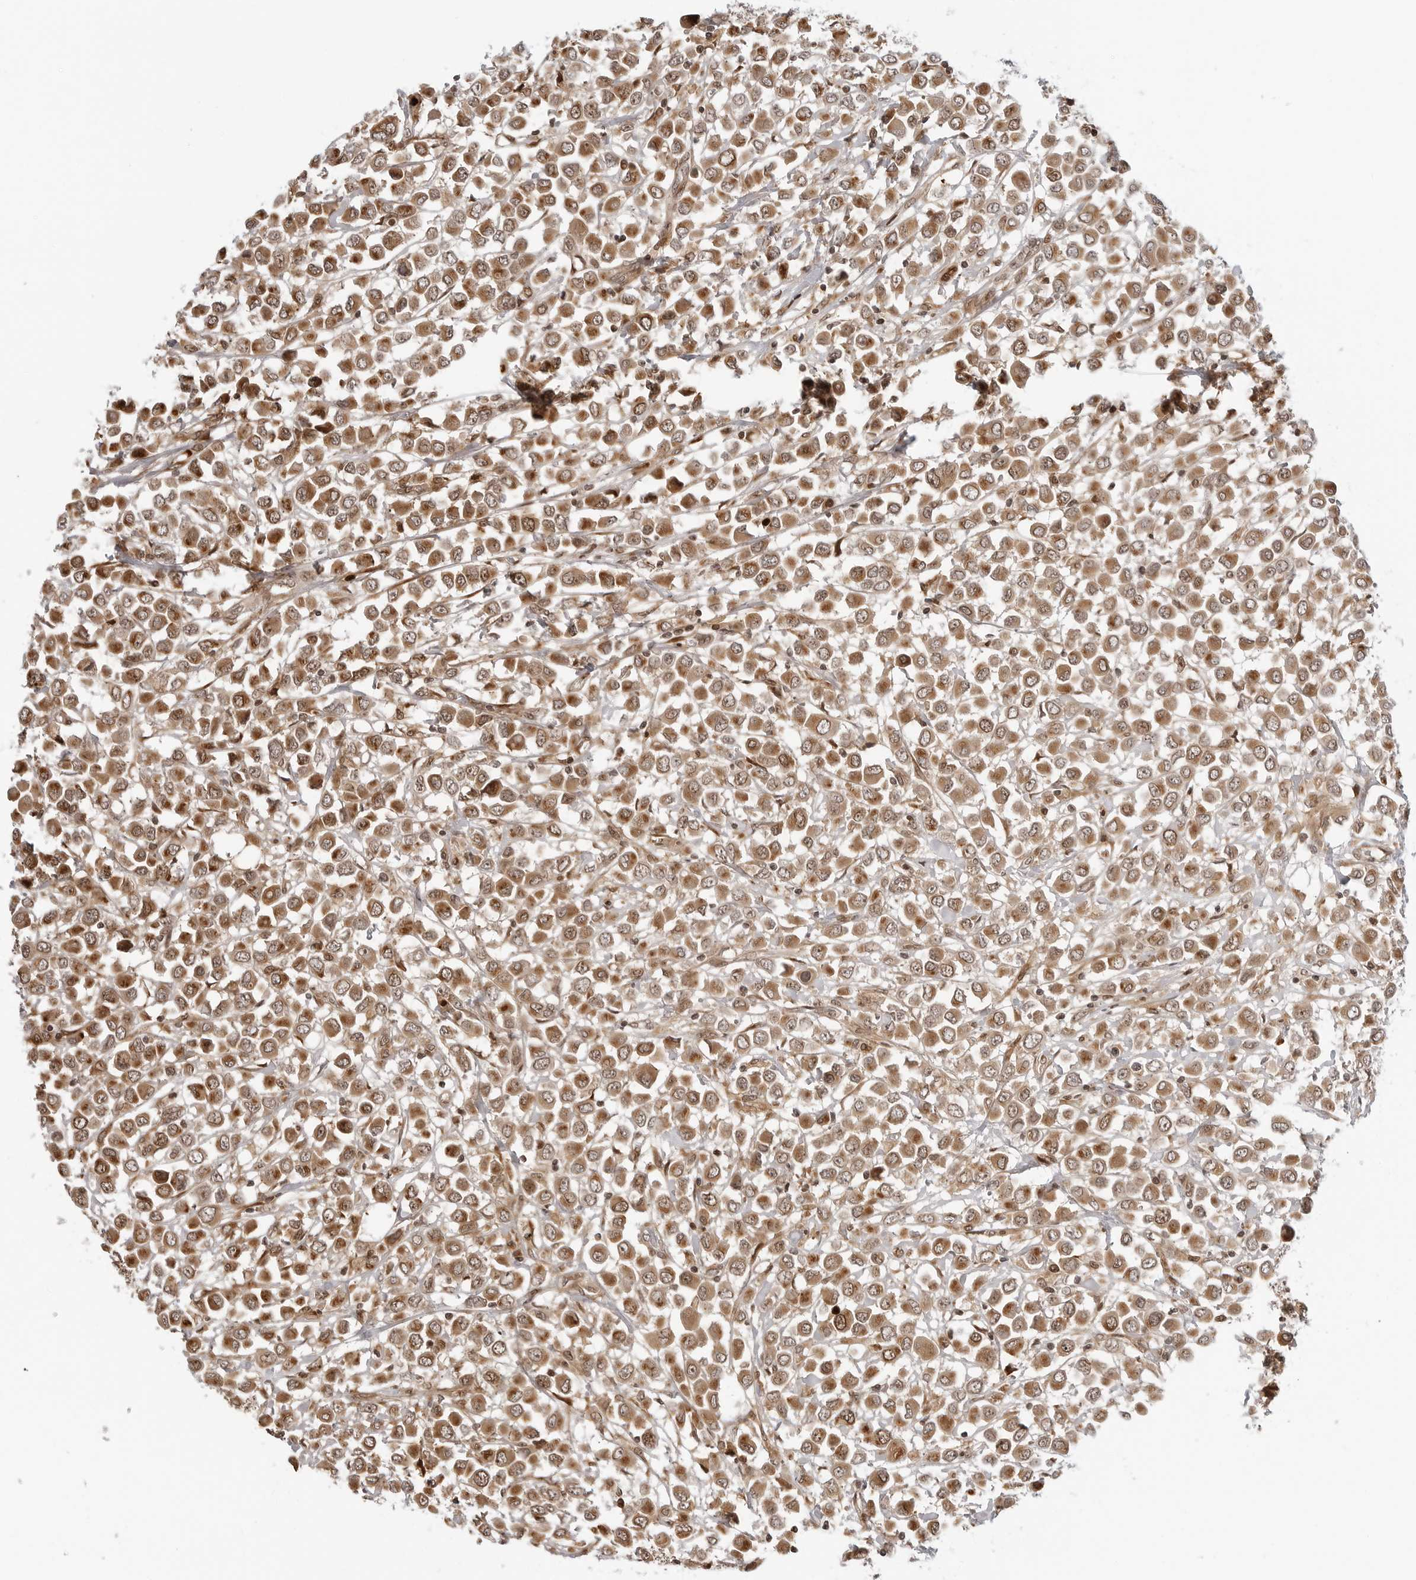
{"staining": {"intensity": "moderate", "quantity": ">75%", "location": "cytoplasmic/membranous,nuclear"}, "tissue": "breast cancer", "cell_type": "Tumor cells", "image_type": "cancer", "snomed": [{"axis": "morphology", "description": "Duct carcinoma"}, {"axis": "topography", "description": "Breast"}], "caption": "About >75% of tumor cells in human breast infiltrating ductal carcinoma demonstrate moderate cytoplasmic/membranous and nuclear protein positivity as visualized by brown immunohistochemical staining.", "gene": "TIPRL", "patient": {"sex": "female", "age": 61}}